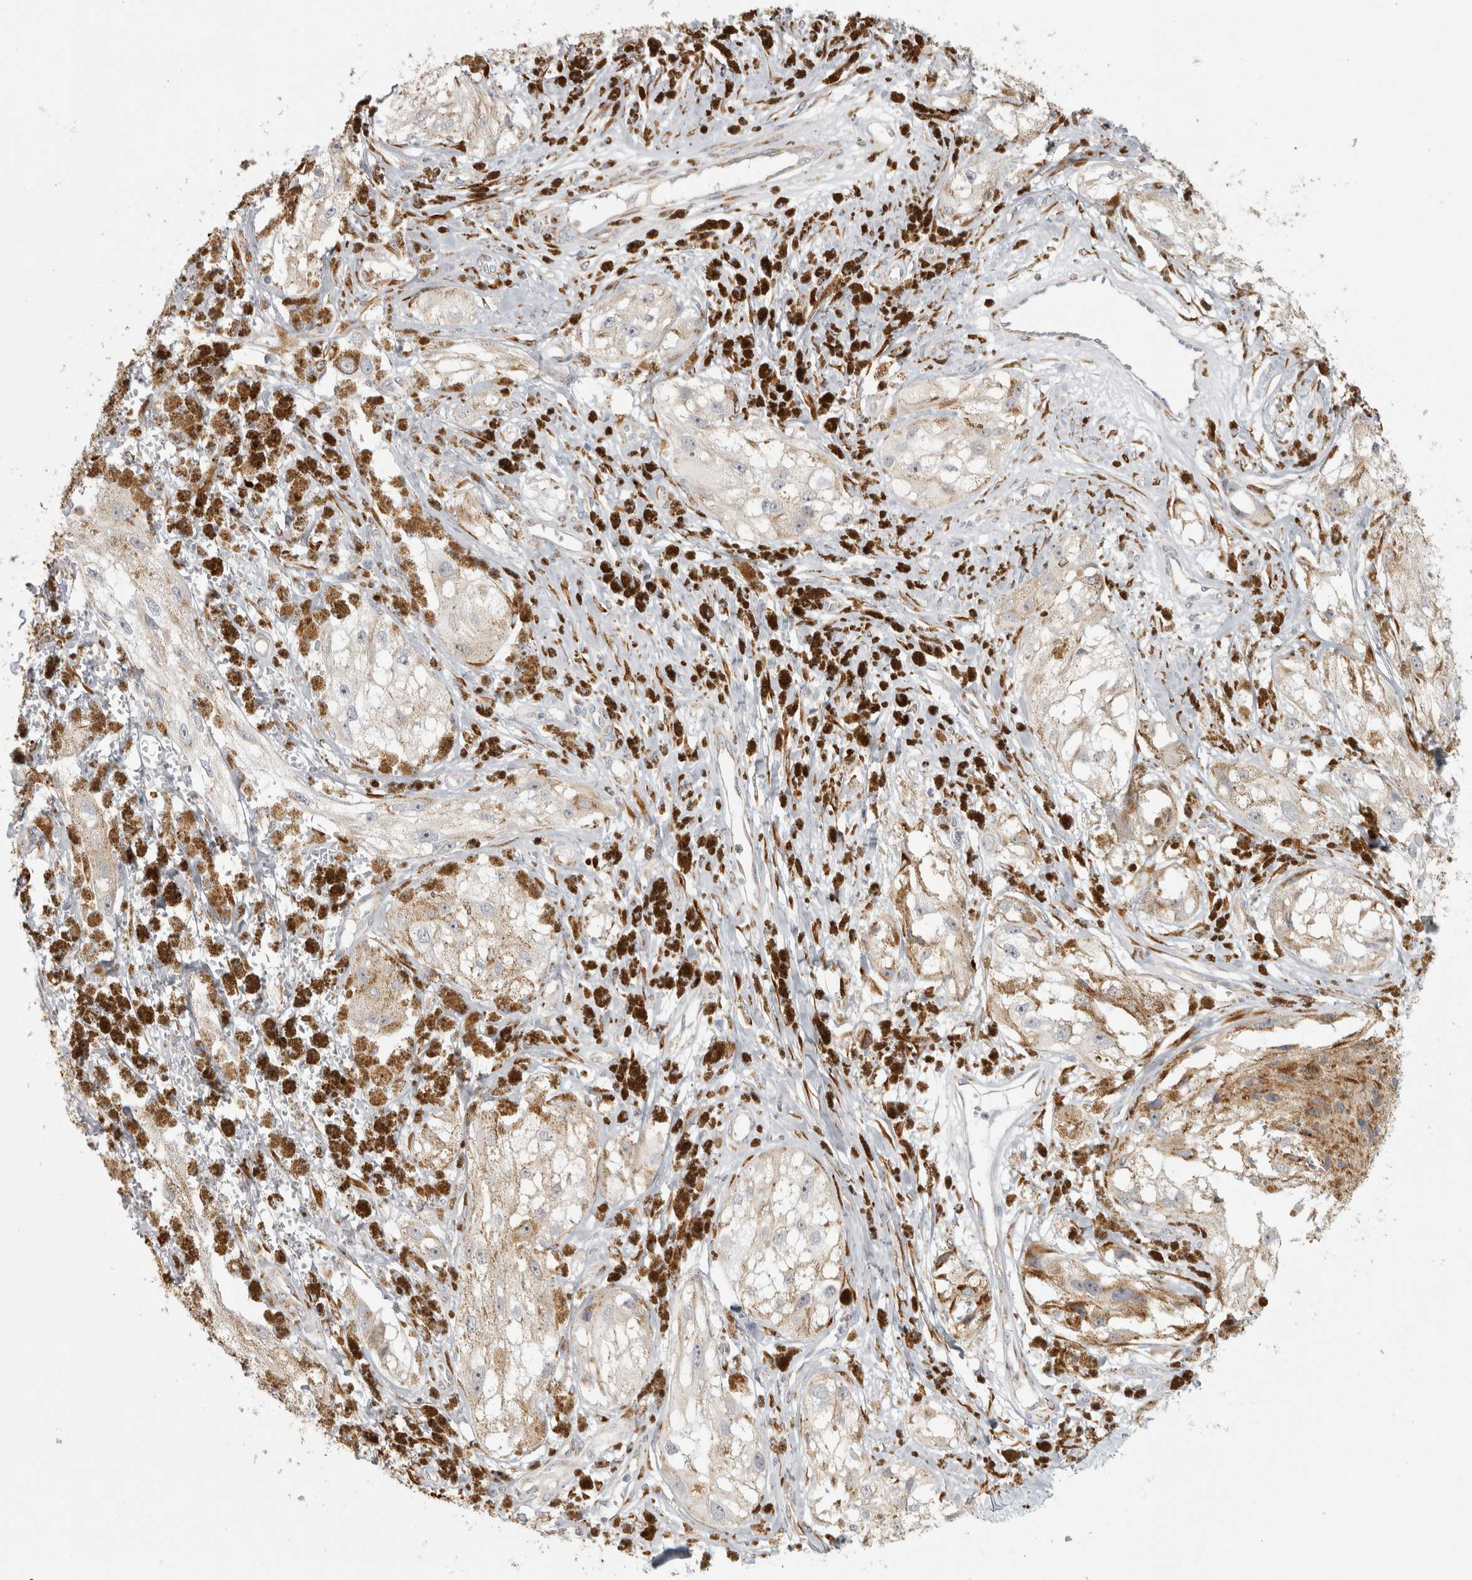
{"staining": {"intensity": "moderate", "quantity": "25%-75%", "location": "cytoplasmic/membranous"}, "tissue": "melanoma", "cell_type": "Tumor cells", "image_type": "cancer", "snomed": [{"axis": "morphology", "description": "Malignant melanoma, NOS"}, {"axis": "topography", "description": "Skin"}], "caption": "Moderate cytoplasmic/membranous protein staining is identified in about 25%-75% of tumor cells in malignant melanoma.", "gene": "OSTN", "patient": {"sex": "male", "age": 88}}